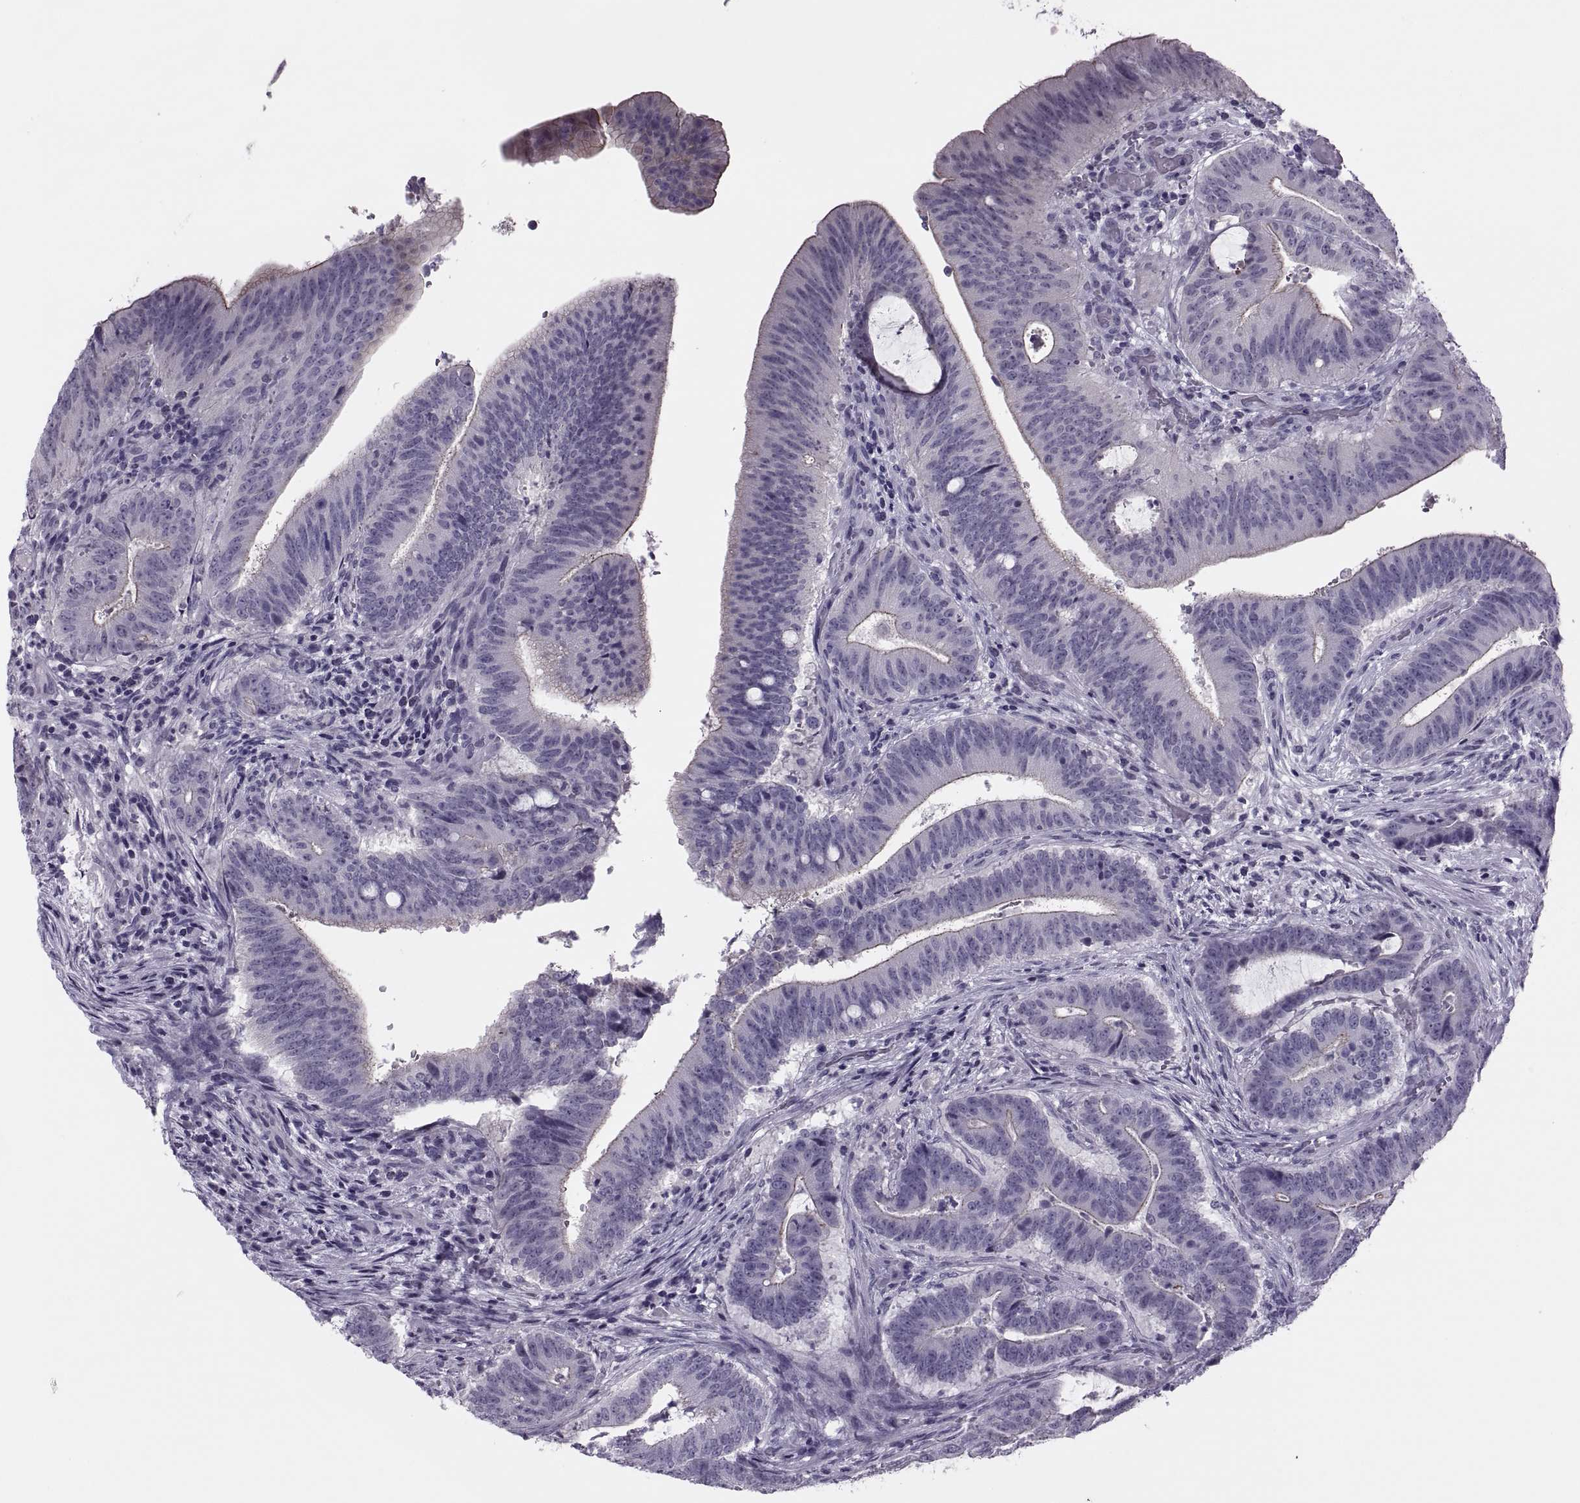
{"staining": {"intensity": "negative", "quantity": "none", "location": "none"}, "tissue": "colorectal cancer", "cell_type": "Tumor cells", "image_type": "cancer", "snomed": [{"axis": "morphology", "description": "Adenocarcinoma, NOS"}, {"axis": "topography", "description": "Colon"}], "caption": "Colorectal cancer stained for a protein using immunohistochemistry (IHC) demonstrates no positivity tumor cells.", "gene": "SYNGR4", "patient": {"sex": "female", "age": 43}}